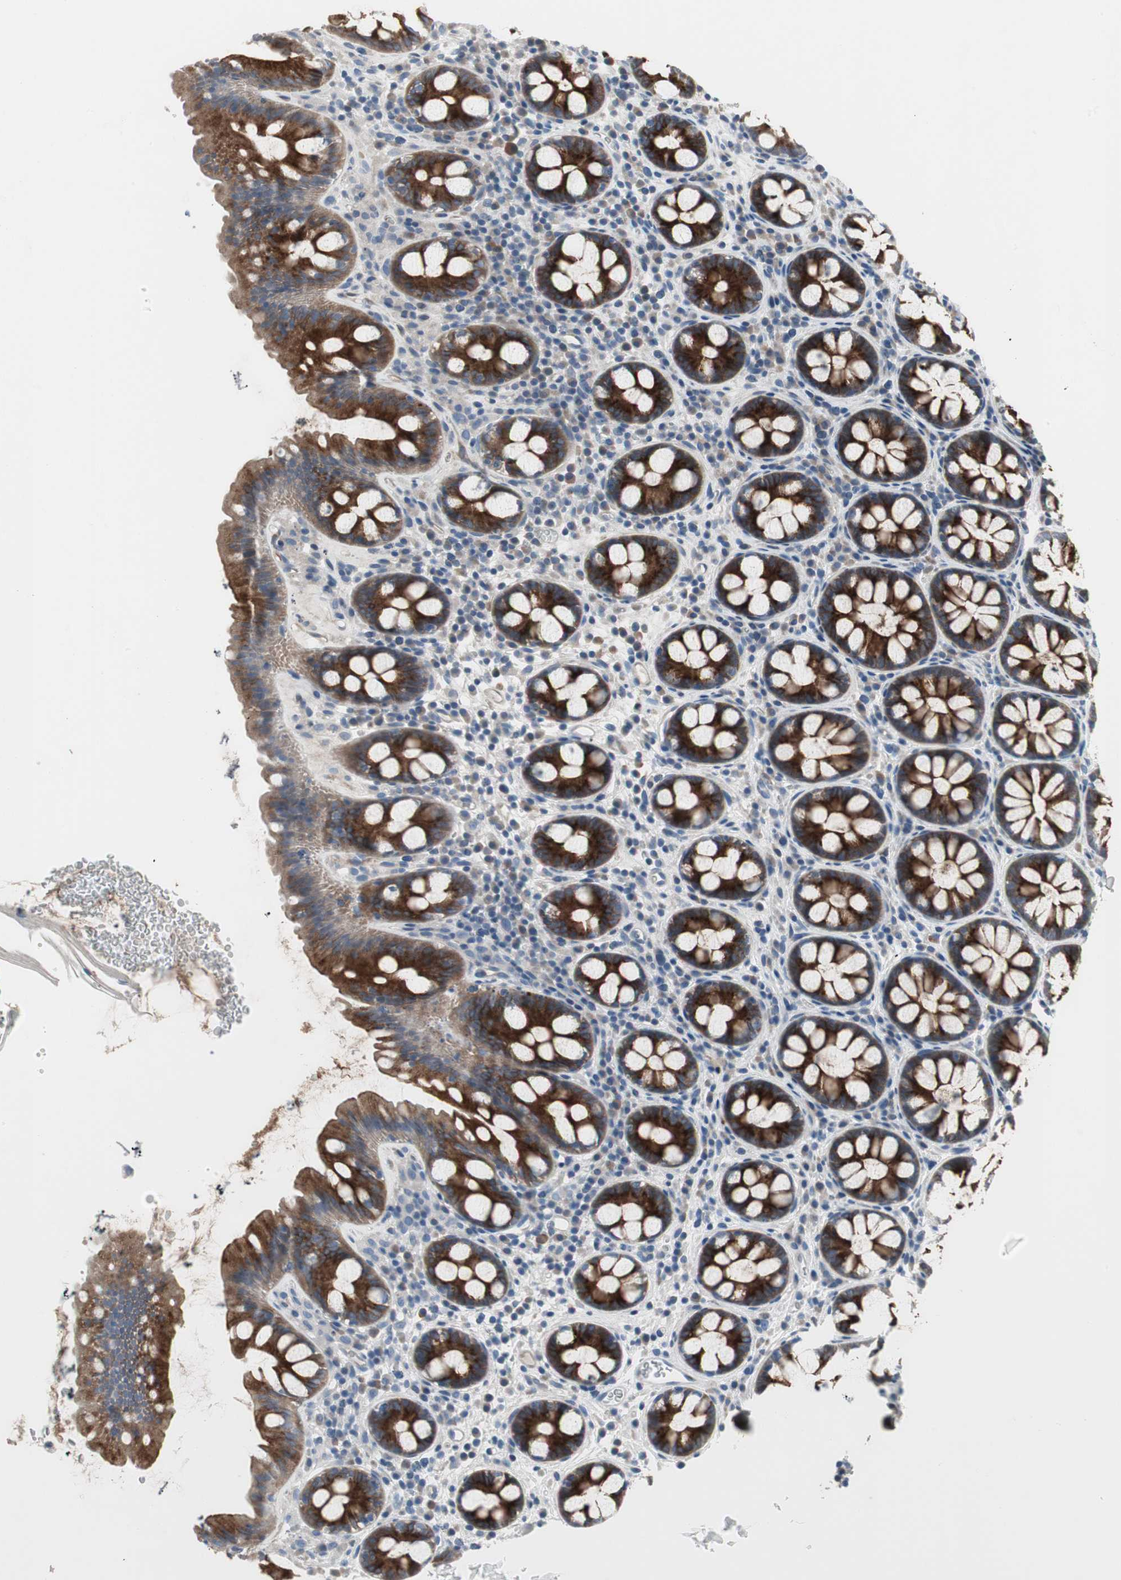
{"staining": {"intensity": "weak", "quantity": ">75%", "location": "cytoplasmic/membranous"}, "tissue": "colon", "cell_type": "Endothelial cells", "image_type": "normal", "snomed": [{"axis": "morphology", "description": "Normal tissue, NOS"}, {"axis": "topography", "description": "Colon"}], "caption": "This photomicrograph demonstrates unremarkable colon stained with IHC to label a protein in brown. The cytoplasmic/membranous of endothelial cells show weak positivity for the protein. Nuclei are counter-stained blue.", "gene": "PIGR", "patient": {"sex": "female", "age": 80}}